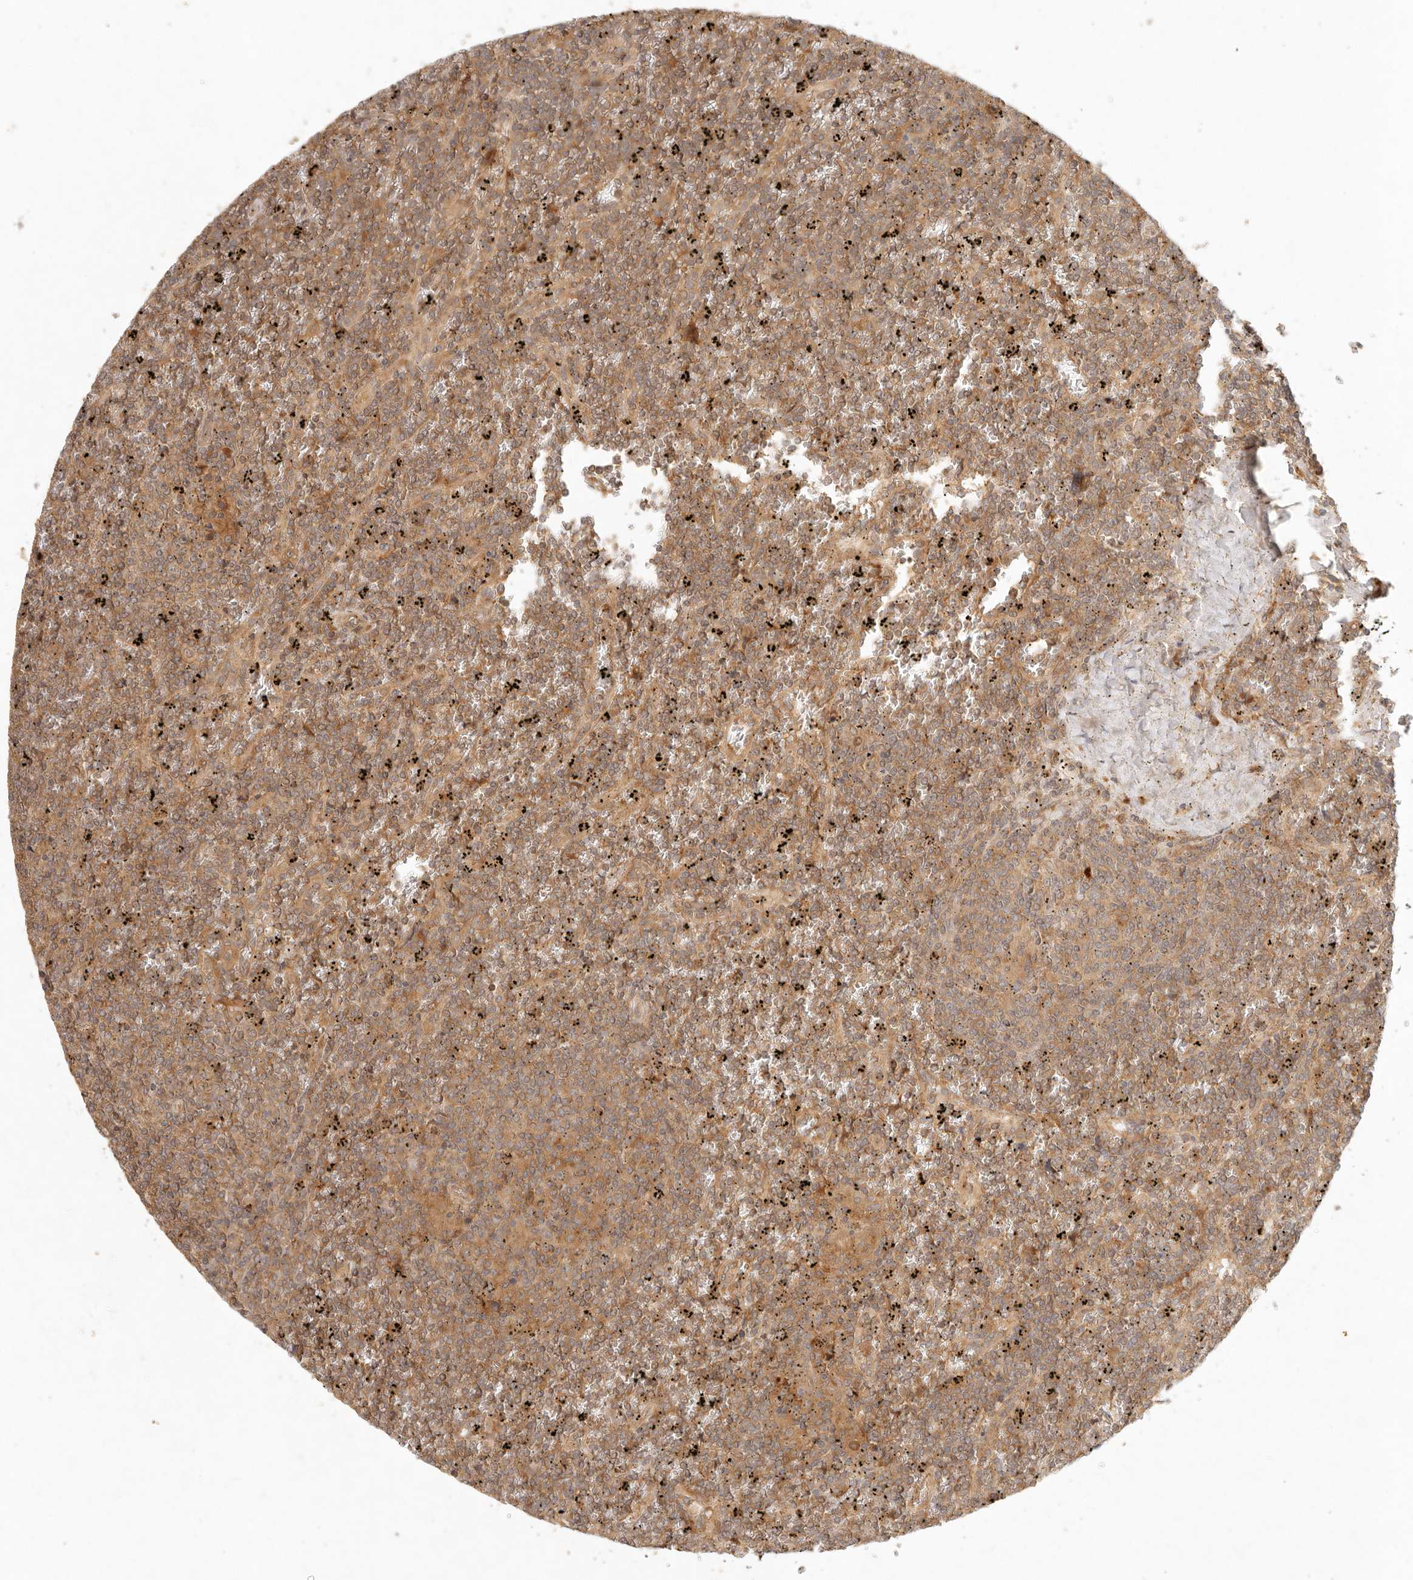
{"staining": {"intensity": "moderate", "quantity": ">75%", "location": "cytoplasmic/membranous"}, "tissue": "lymphoma", "cell_type": "Tumor cells", "image_type": "cancer", "snomed": [{"axis": "morphology", "description": "Malignant lymphoma, non-Hodgkin's type, Low grade"}, {"axis": "topography", "description": "Spleen"}], "caption": "The image exhibits a brown stain indicating the presence of a protein in the cytoplasmic/membranous of tumor cells in low-grade malignant lymphoma, non-Hodgkin's type. The staining was performed using DAB, with brown indicating positive protein expression. Nuclei are stained blue with hematoxylin.", "gene": "ANKRD61", "patient": {"sex": "female", "age": 19}}